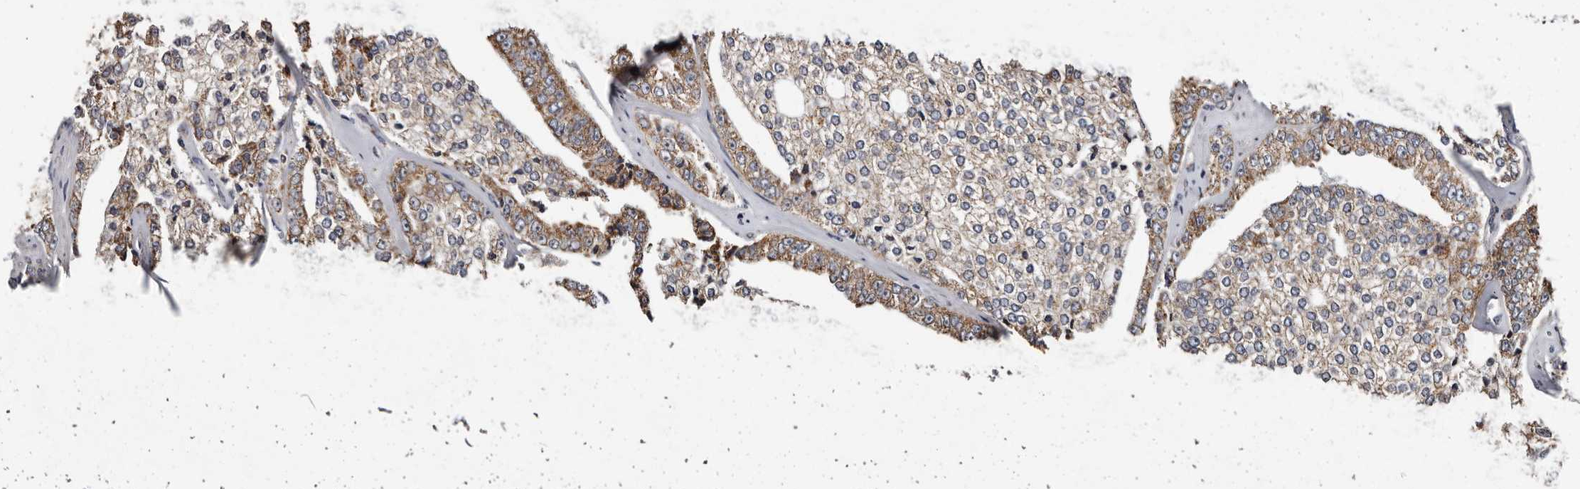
{"staining": {"intensity": "moderate", "quantity": ">75%", "location": "cytoplasmic/membranous"}, "tissue": "prostate cancer", "cell_type": "Tumor cells", "image_type": "cancer", "snomed": [{"axis": "morphology", "description": "Adenocarcinoma, High grade"}, {"axis": "topography", "description": "Prostate"}], "caption": "Prostate high-grade adenocarcinoma stained for a protein exhibits moderate cytoplasmic/membranous positivity in tumor cells. The staining is performed using DAB (3,3'-diaminobenzidine) brown chromogen to label protein expression. The nuclei are counter-stained blue using hematoxylin.", "gene": "MRPL18", "patient": {"sex": "male", "age": 71}}